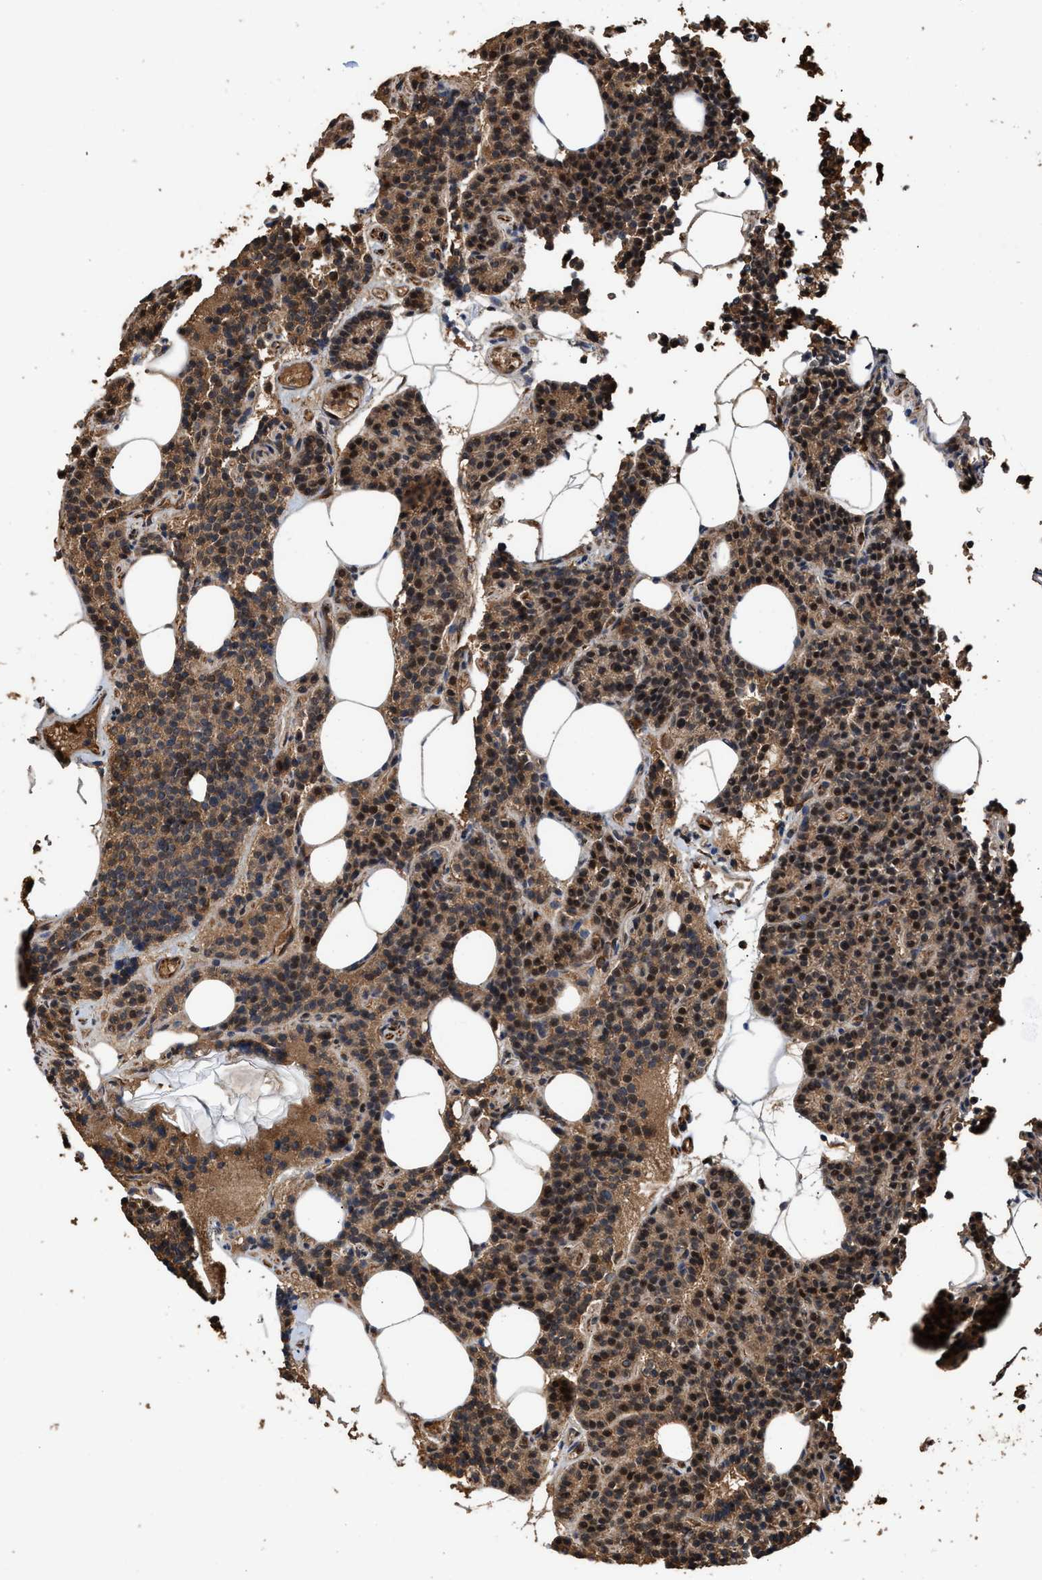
{"staining": {"intensity": "moderate", "quantity": ">75%", "location": "cytoplasmic/membranous,nuclear"}, "tissue": "parathyroid gland", "cell_type": "Glandular cells", "image_type": "normal", "snomed": [{"axis": "morphology", "description": "Normal tissue, NOS"}, {"axis": "morphology", "description": "Adenoma, NOS"}, {"axis": "topography", "description": "Parathyroid gland"}], "caption": "Immunohistochemistry of unremarkable human parathyroid gland exhibits medium levels of moderate cytoplasmic/membranous,nuclear staining in about >75% of glandular cells. Immunohistochemistry (ihc) stains the protein in brown and the nuclei are stained blue.", "gene": "ZNHIT6", "patient": {"sex": "female", "age": 43}}